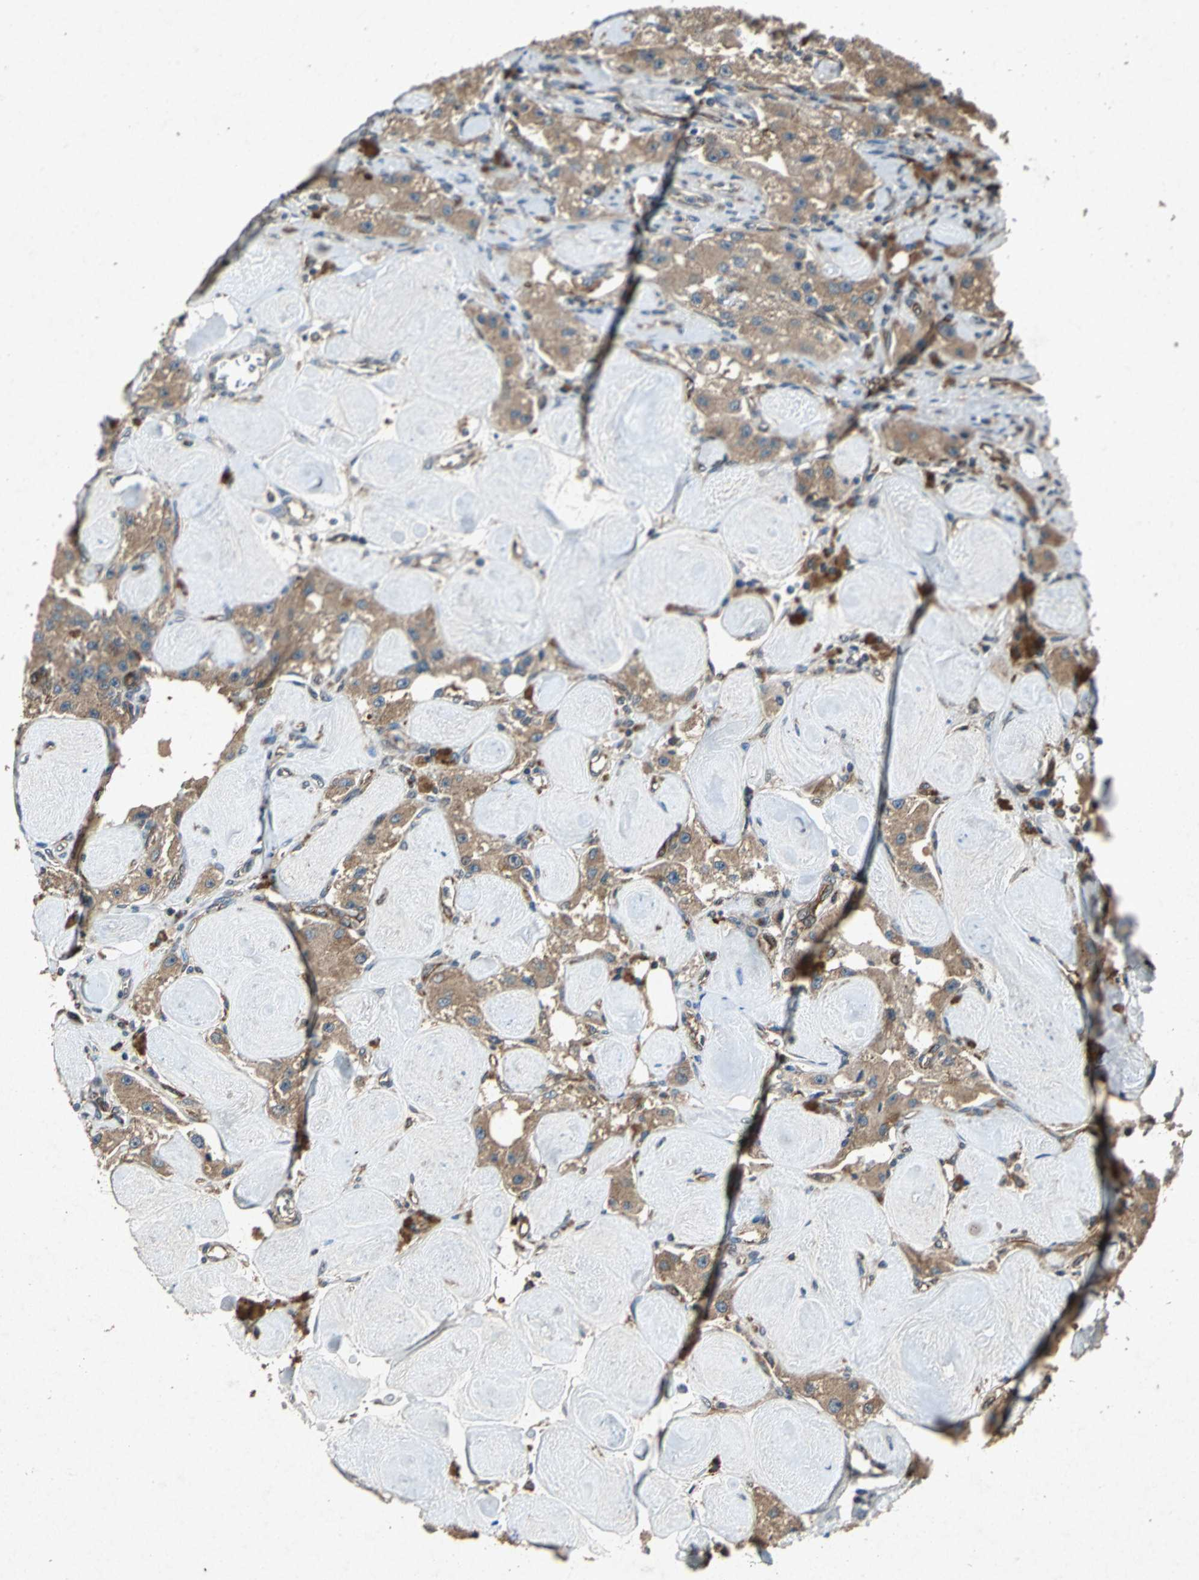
{"staining": {"intensity": "moderate", "quantity": ">75%", "location": "cytoplasmic/membranous"}, "tissue": "carcinoid", "cell_type": "Tumor cells", "image_type": "cancer", "snomed": [{"axis": "morphology", "description": "Carcinoid, malignant, NOS"}, {"axis": "topography", "description": "Pancreas"}], "caption": "An image showing moderate cytoplasmic/membranous expression in about >75% of tumor cells in carcinoid, as visualized by brown immunohistochemical staining.", "gene": "HSP90AB1", "patient": {"sex": "male", "age": 41}}